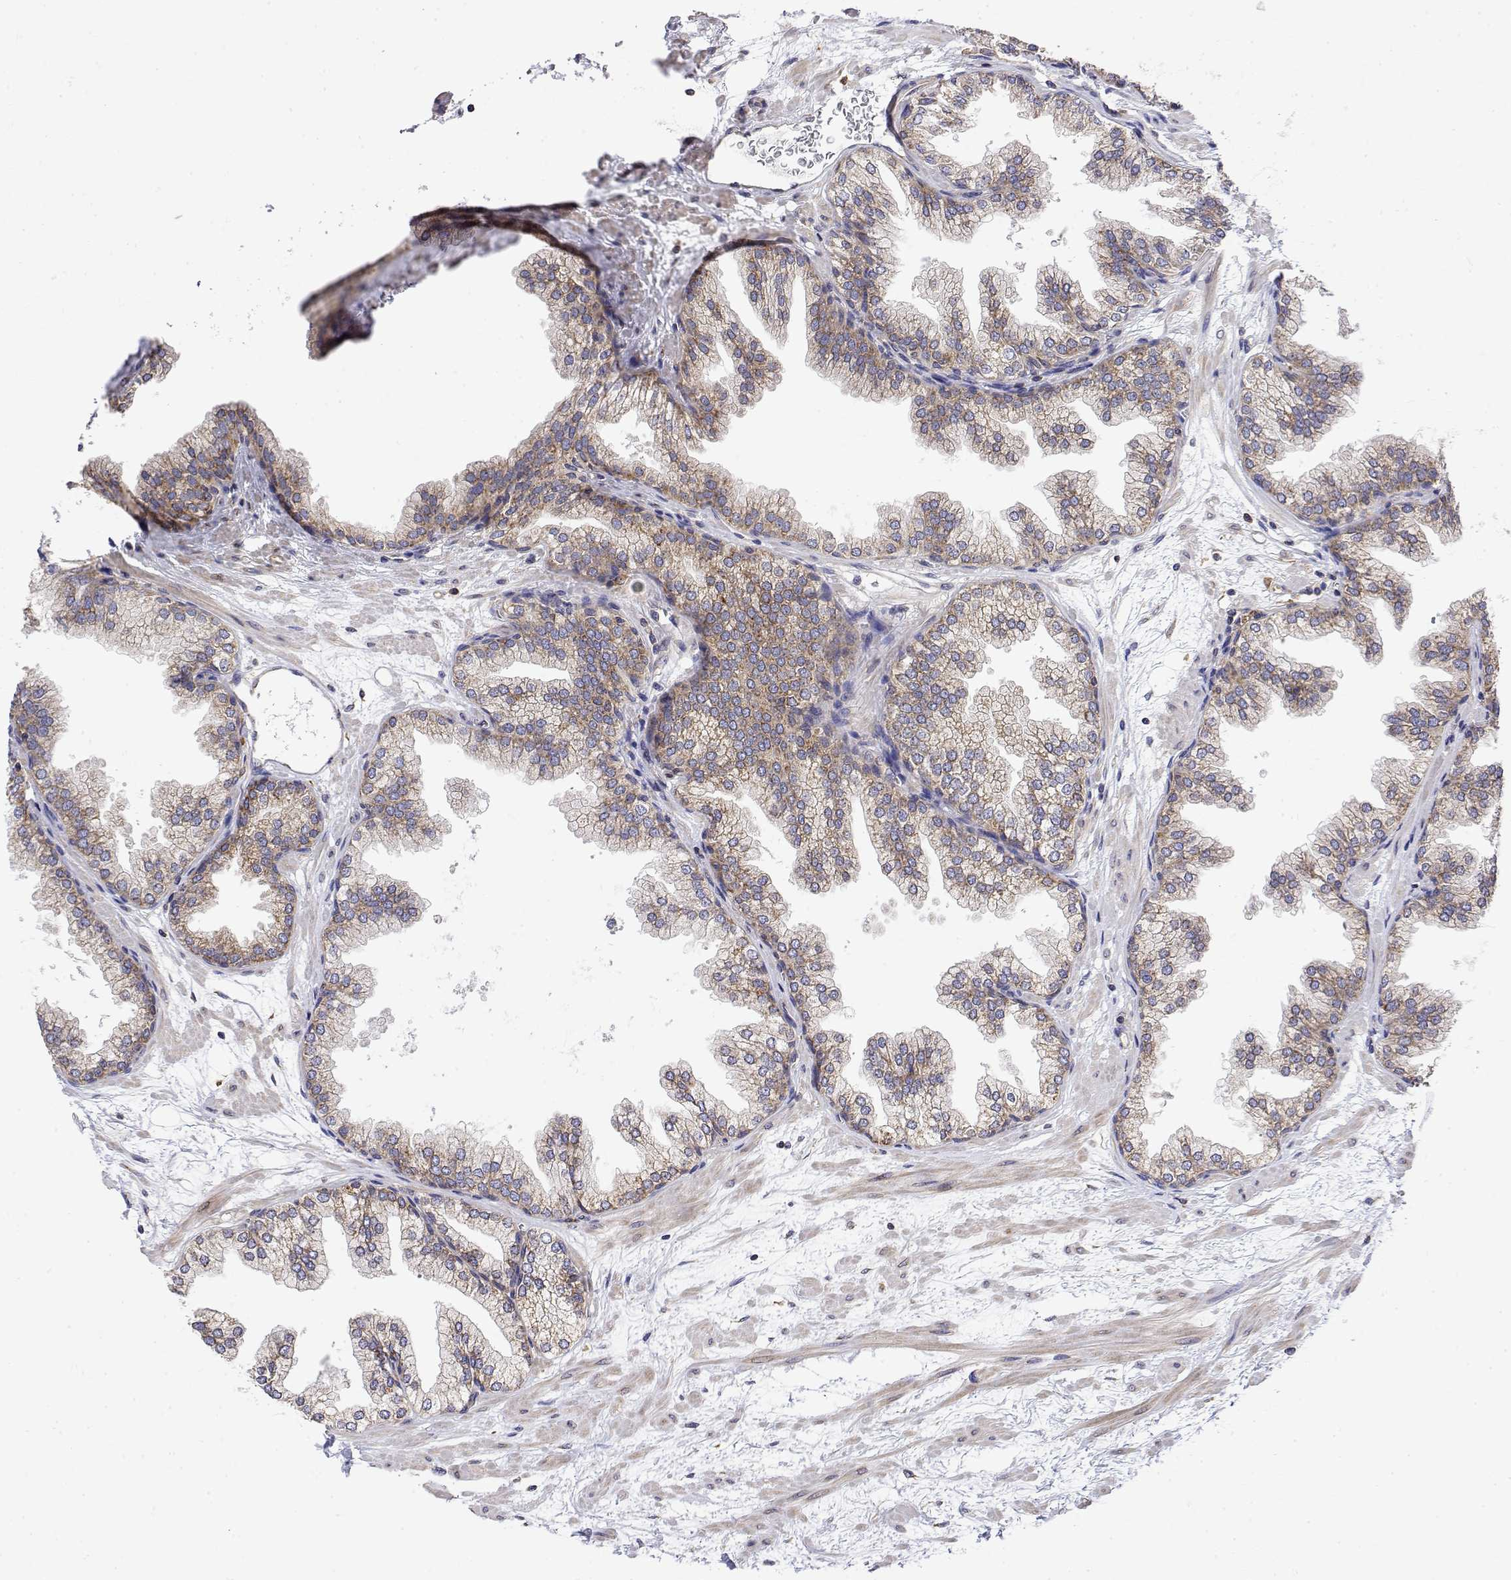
{"staining": {"intensity": "weak", "quantity": "25%-75%", "location": "cytoplasmic/membranous"}, "tissue": "prostate", "cell_type": "Glandular cells", "image_type": "normal", "snomed": [{"axis": "morphology", "description": "Normal tissue, NOS"}, {"axis": "topography", "description": "Prostate"}], "caption": "Approximately 25%-75% of glandular cells in benign prostate exhibit weak cytoplasmic/membranous protein staining as visualized by brown immunohistochemical staining.", "gene": "EEF1G", "patient": {"sex": "male", "age": 37}}